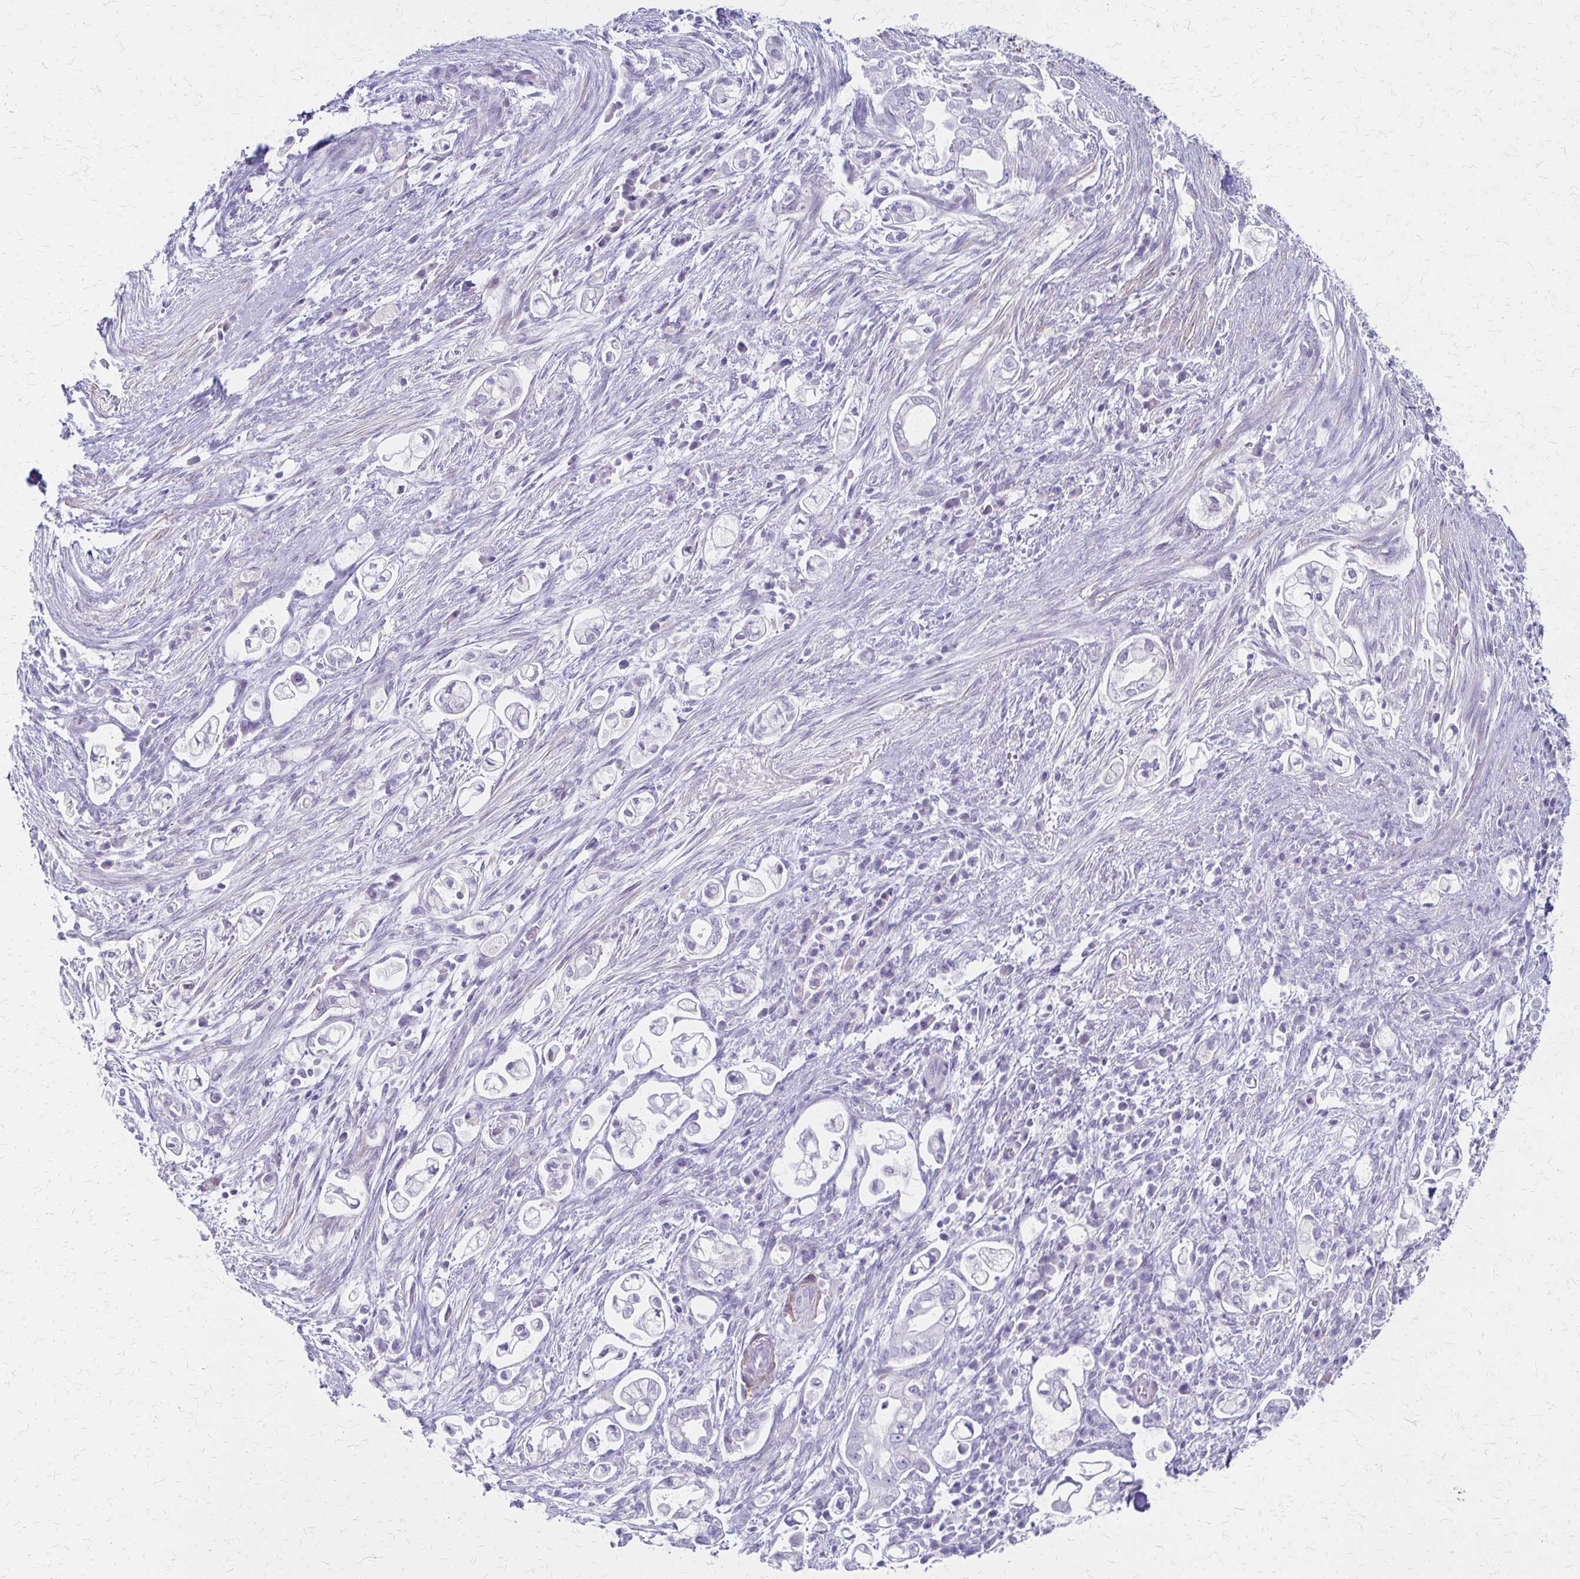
{"staining": {"intensity": "negative", "quantity": "none", "location": "none"}, "tissue": "pancreatic cancer", "cell_type": "Tumor cells", "image_type": "cancer", "snomed": [{"axis": "morphology", "description": "Adenocarcinoma, NOS"}, {"axis": "topography", "description": "Pancreas"}], "caption": "Tumor cells show no significant protein positivity in pancreatic adenocarcinoma.", "gene": "IVL", "patient": {"sex": "female", "age": 69}}